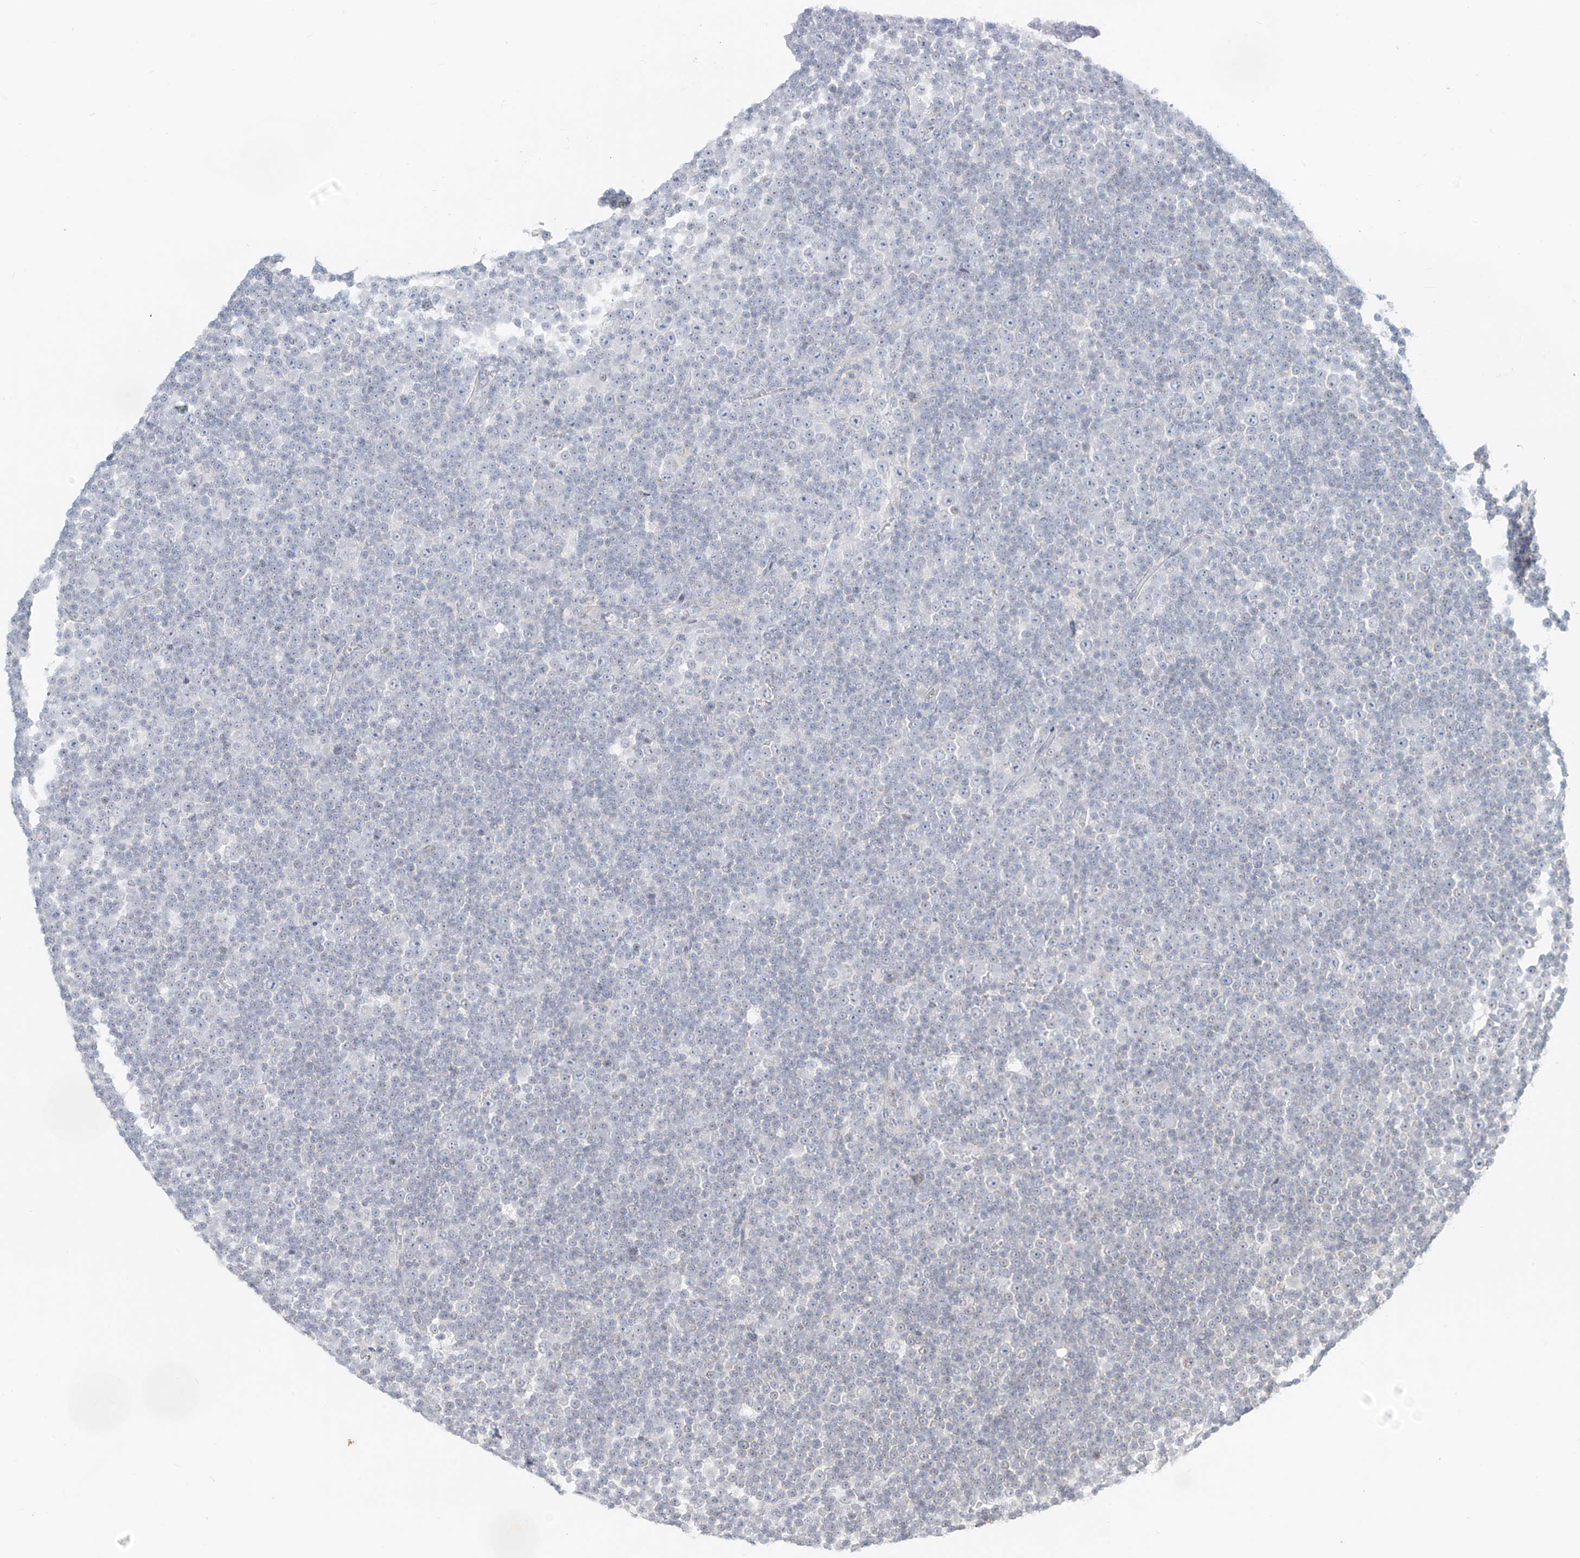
{"staining": {"intensity": "negative", "quantity": "none", "location": "none"}, "tissue": "lymphoma", "cell_type": "Tumor cells", "image_type": "cancer", "snomed": [{"axis": "morphology", "description": "Malignant lymphoma, non-Hodgkin's type, Low grade"}, {"axis": "topography", "description": "Lymph node"}], "caption": "This is an IHC photomicrograph of human lymphoma. There is no staining in tumor cells.", "gene": "OSBPL7", "patient": {"sex": "female", "age": 67}}